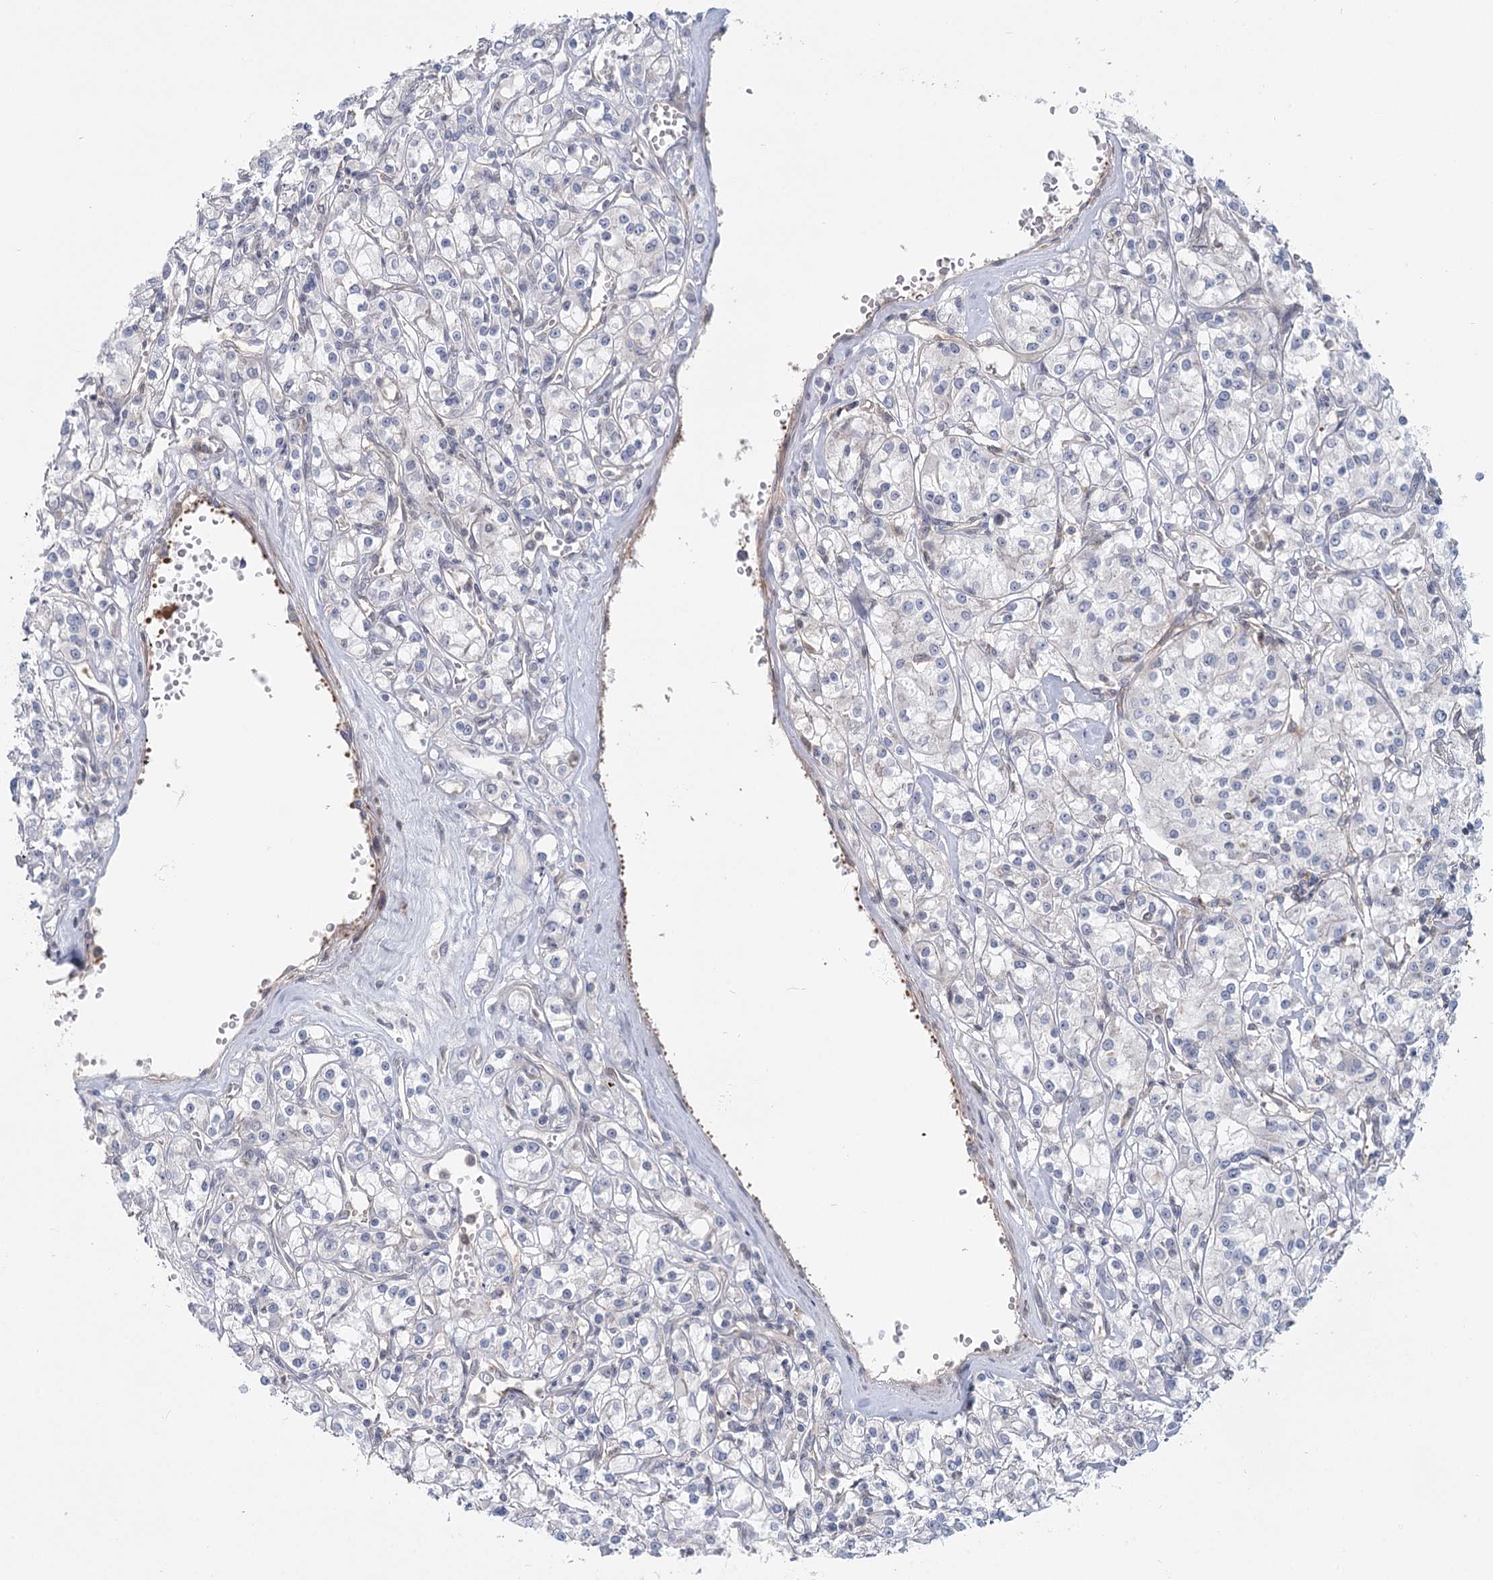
{"staining": {"intensity": "negative", "quantity": "none", "location": "none"}, "tissue": "renal cancer", "cell_type": "Tumor cells", "image_type": "cancer", "snomed": [{"axis": "morphology", "description": "Adenocarcinoma, NOS"}, {"axis": "topography", "description": "Kidney"}], "caption": "DAB immunohistochemical staining of renal adenocarcinoma demonstrates no significant staining in tumor cells.", "gene": "USP11", "patient": {"sex": "female", "age": 59}}